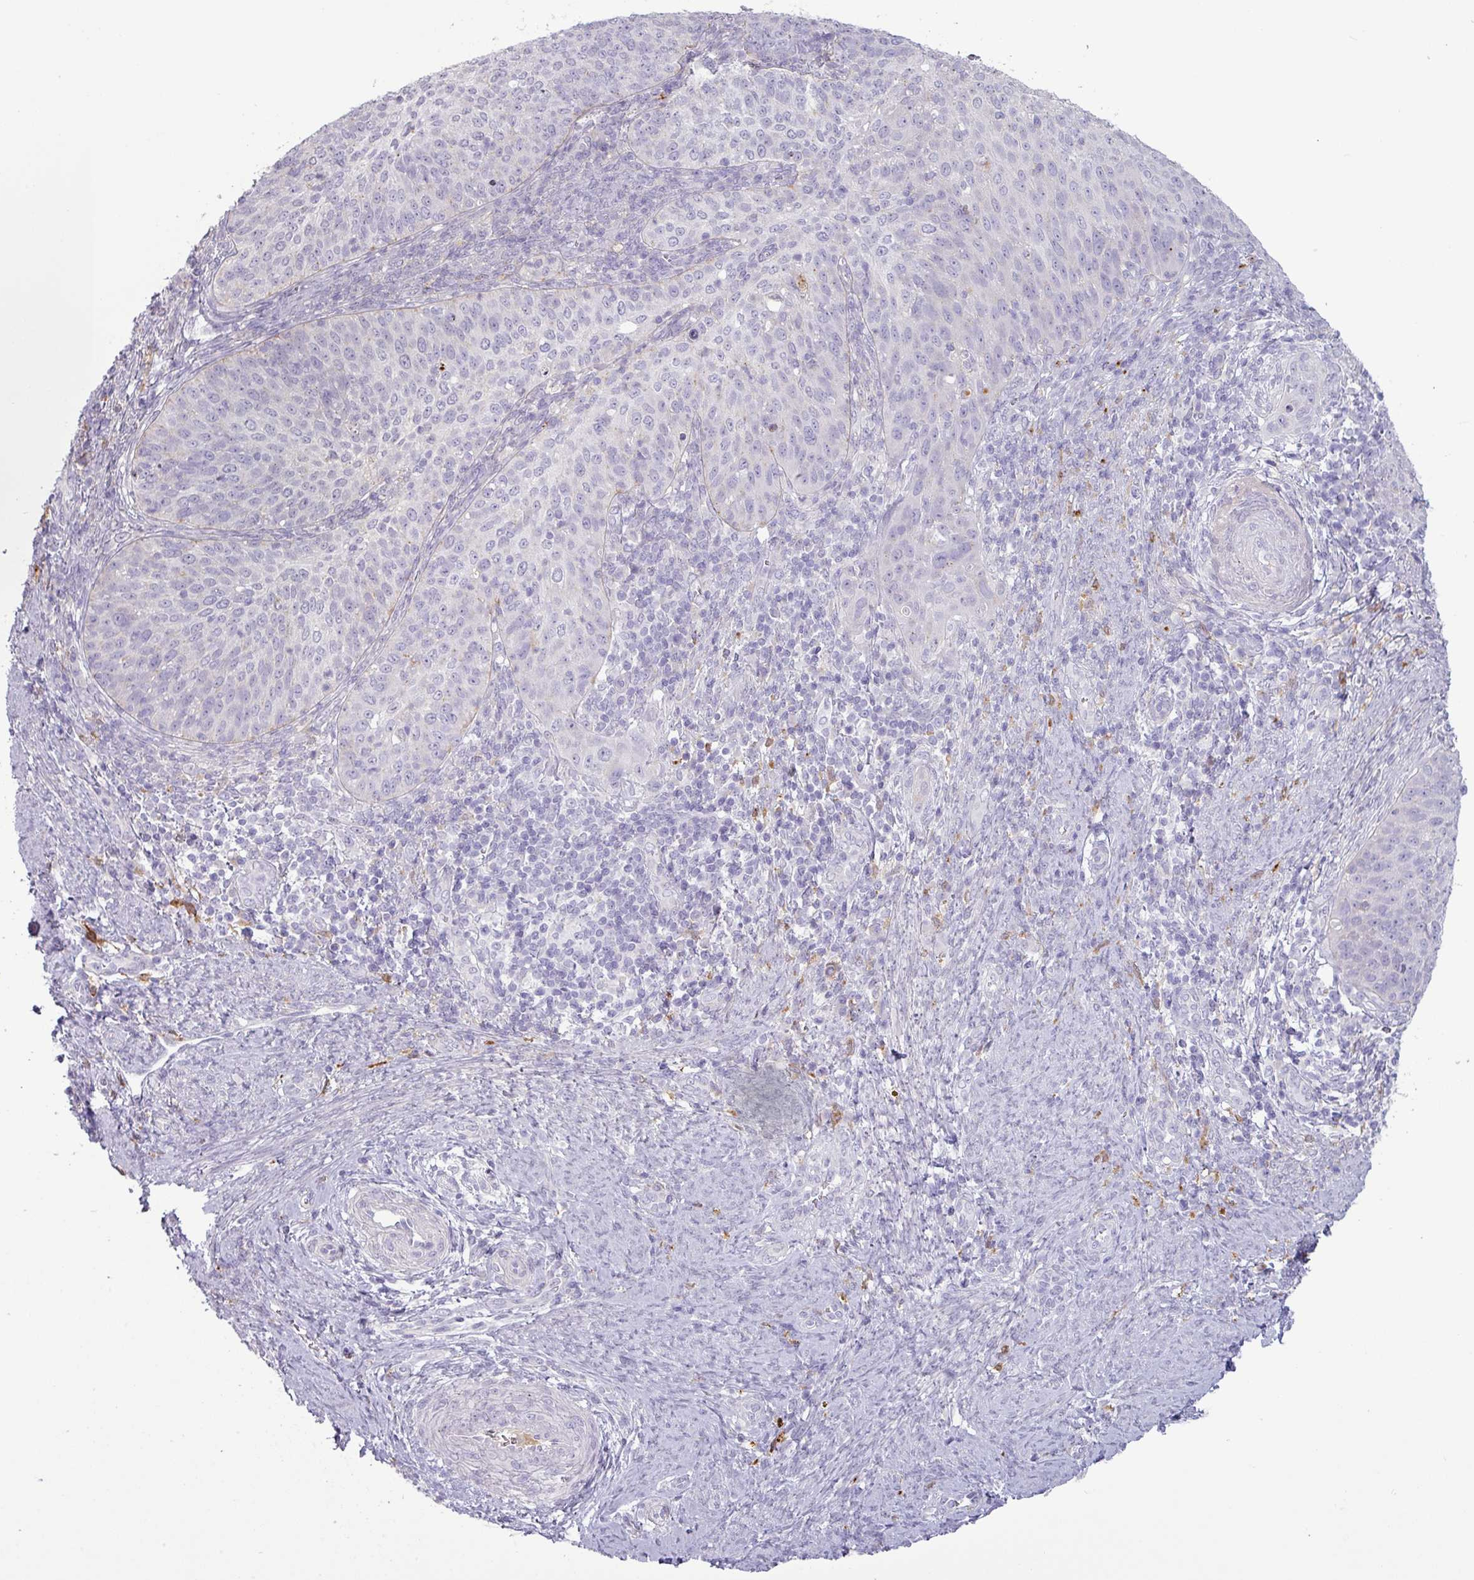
{"staining": {"intensity": "negative", "quantity": "none", "location": "none"}, "tissue": "cervical cancer", "cell_type": "Tumor cells", "image_type": "cancer", "snomed": [{"axis": "morphology", "description": "Squamous cell carcinoma, NOS"}, {"axis": "topography", "description": "Cervix"}], "caption": "High magnification brightfield microscopy of squamous cell carcinoma (cervical) stained with DAB (brown) and counterstained with hematoxylin (blue): tumor cells show no significant positivity.", "gene": "C4B", "patient": {"sex": "female", "age": 30}}